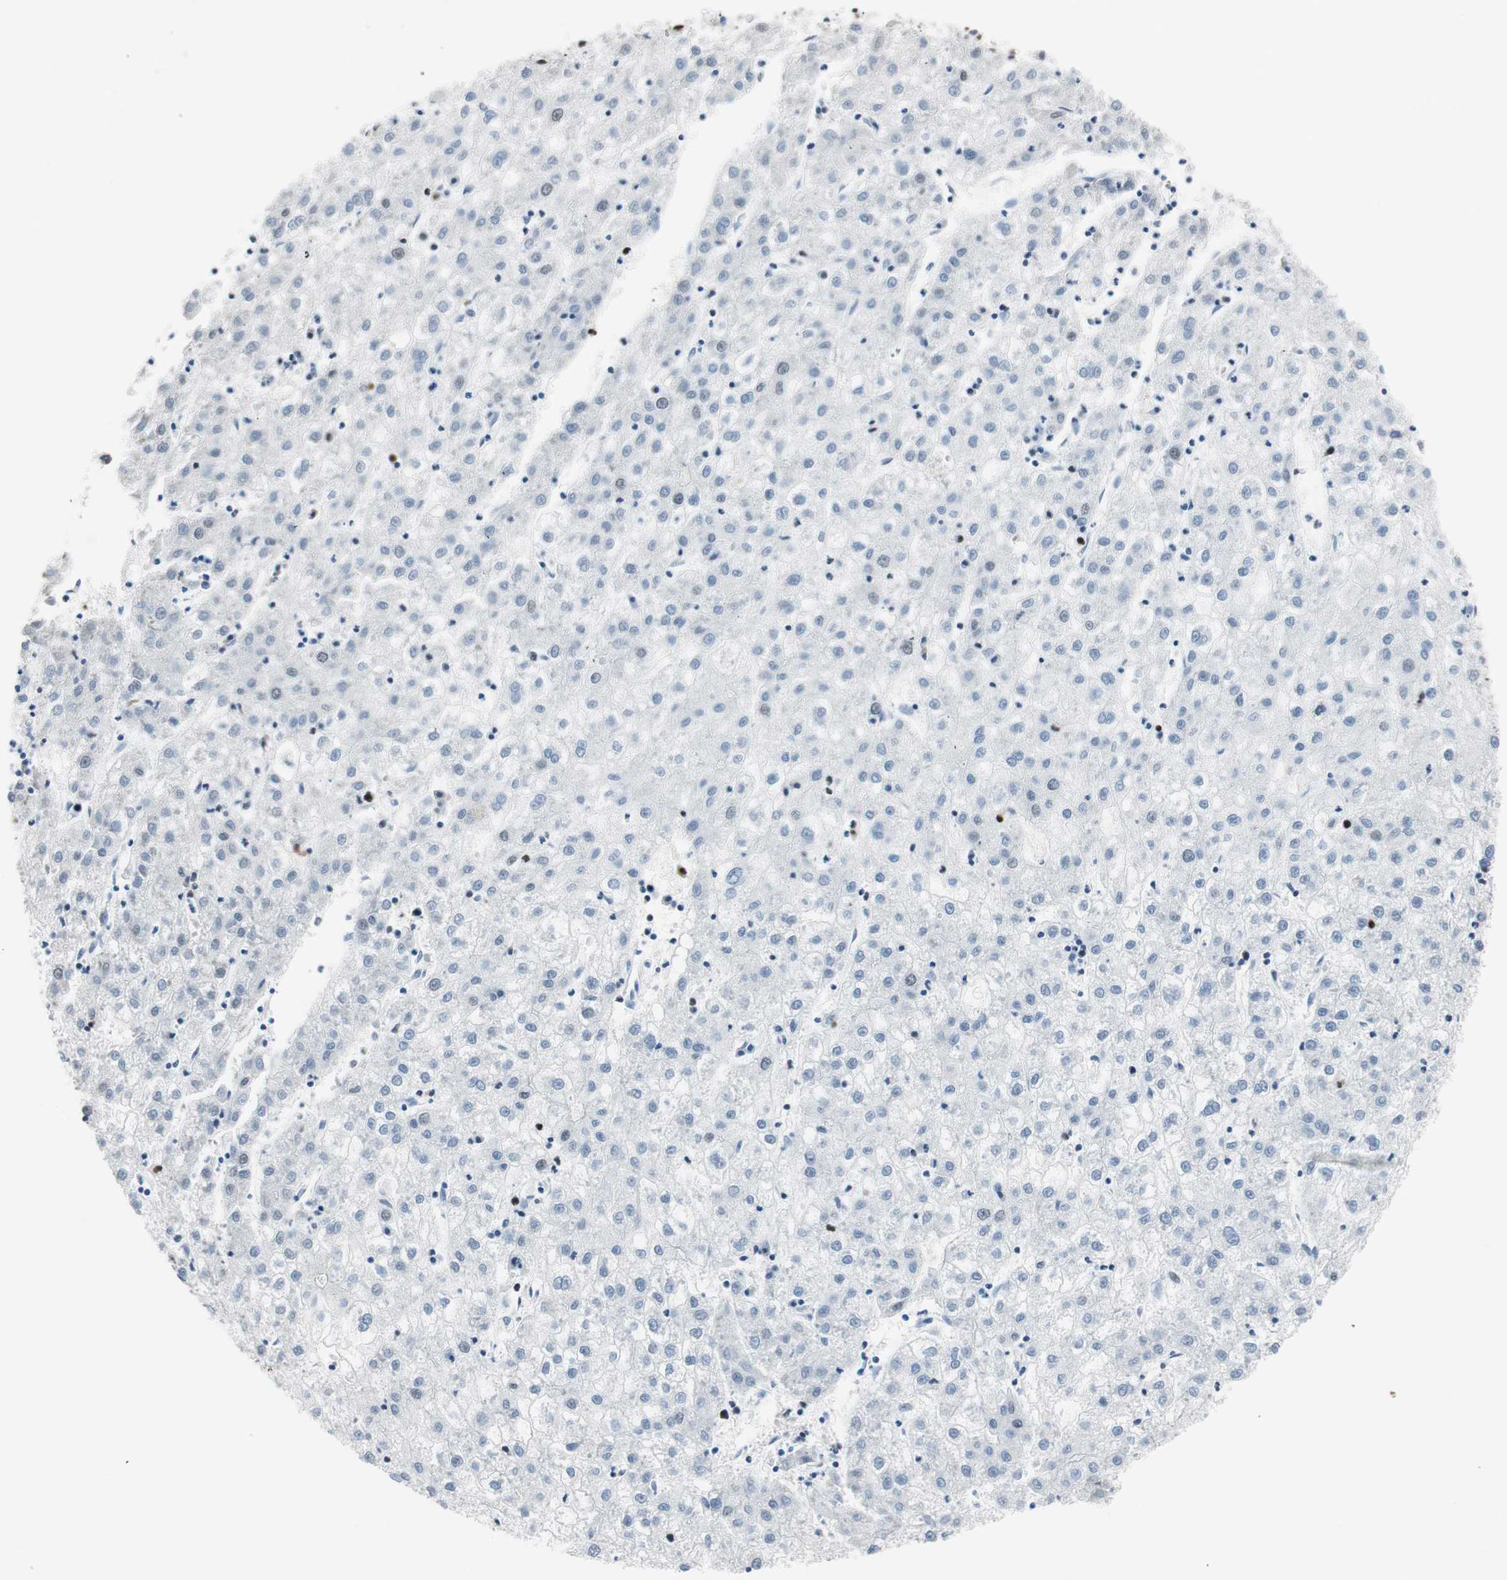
{"staining": {"intensity": "negative", "quantity": "none", "location": "none"}, "tissue": "liver cancer", "cell_type": "Tumor cells", "image_type": "cancer", "snomed": [{"axis": "morphology", "description": "Carcinoma, Hepatocellular, NOS"}, {"axis": "topography", "description": "Liver"}], "caption": "IHC micrograph of liver hepatocellular carcinoma stained for a protein (brown), which displays no expression in tumor cells. Nuclei are stained in blue.", "gene": "EZH2", "patient": {"sex": "male", "age": 72}}